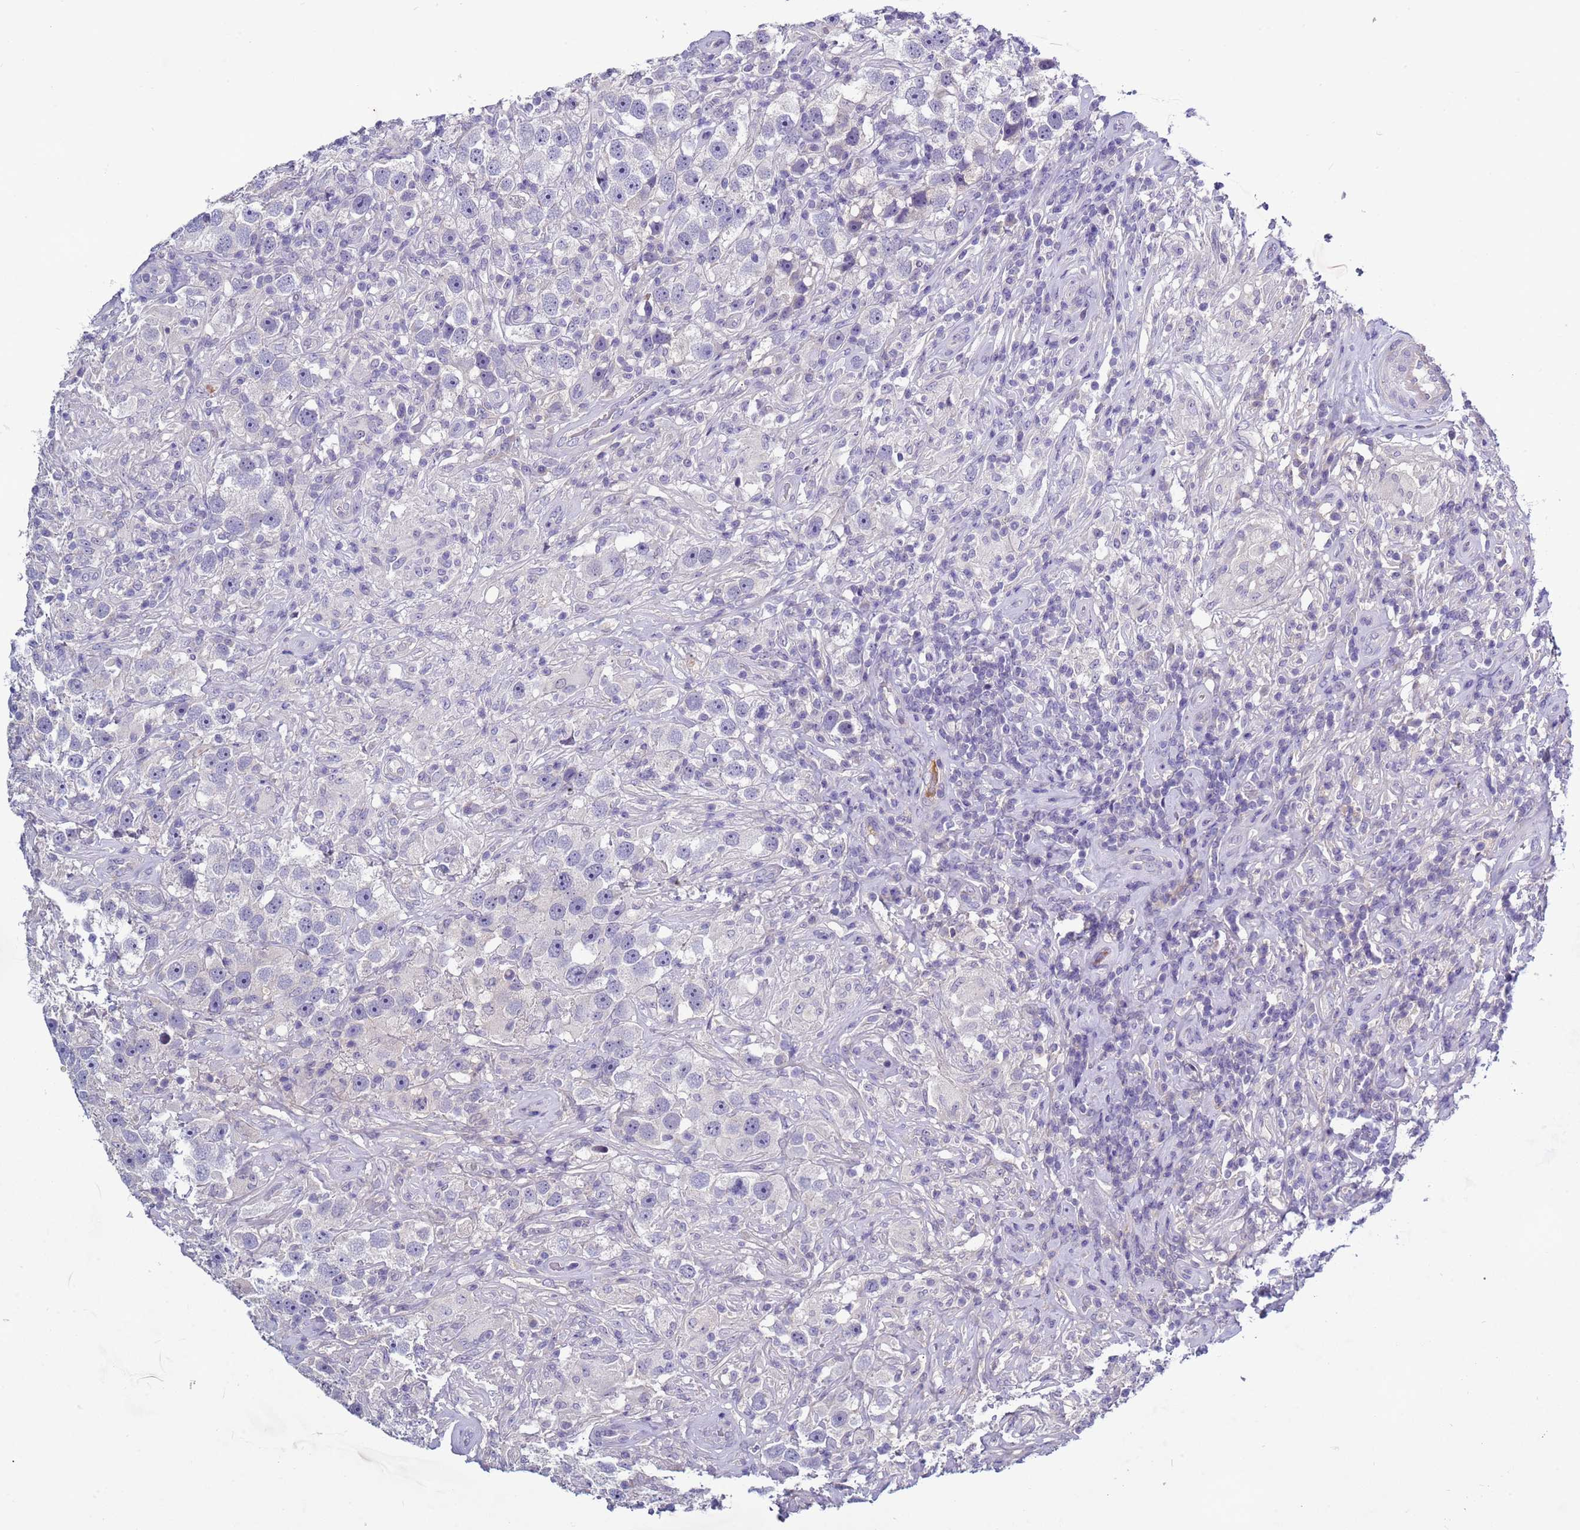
{"staining": {"intensity": "negative", "quantity": "none", "location": "none"}, "tissue": "testis cancer", "cell_type": "Tumor cells", "image_type": "cancer", "snomed": [{"axis": "morphology", "description": "Seminoma, NOS"}, {"axis": "topography", "description": "Testis"}], "caption": "IHC of human testis cancer (seminoma) demonstrates no positivity in tumor cells. (Stains: DAB immunohistochemistry with hematoxylin counter stain, Microscopy: brightfield microscopy at high magnification).", "gene": "TRIM51", "patient": {"sex": "male", "age": 49}}